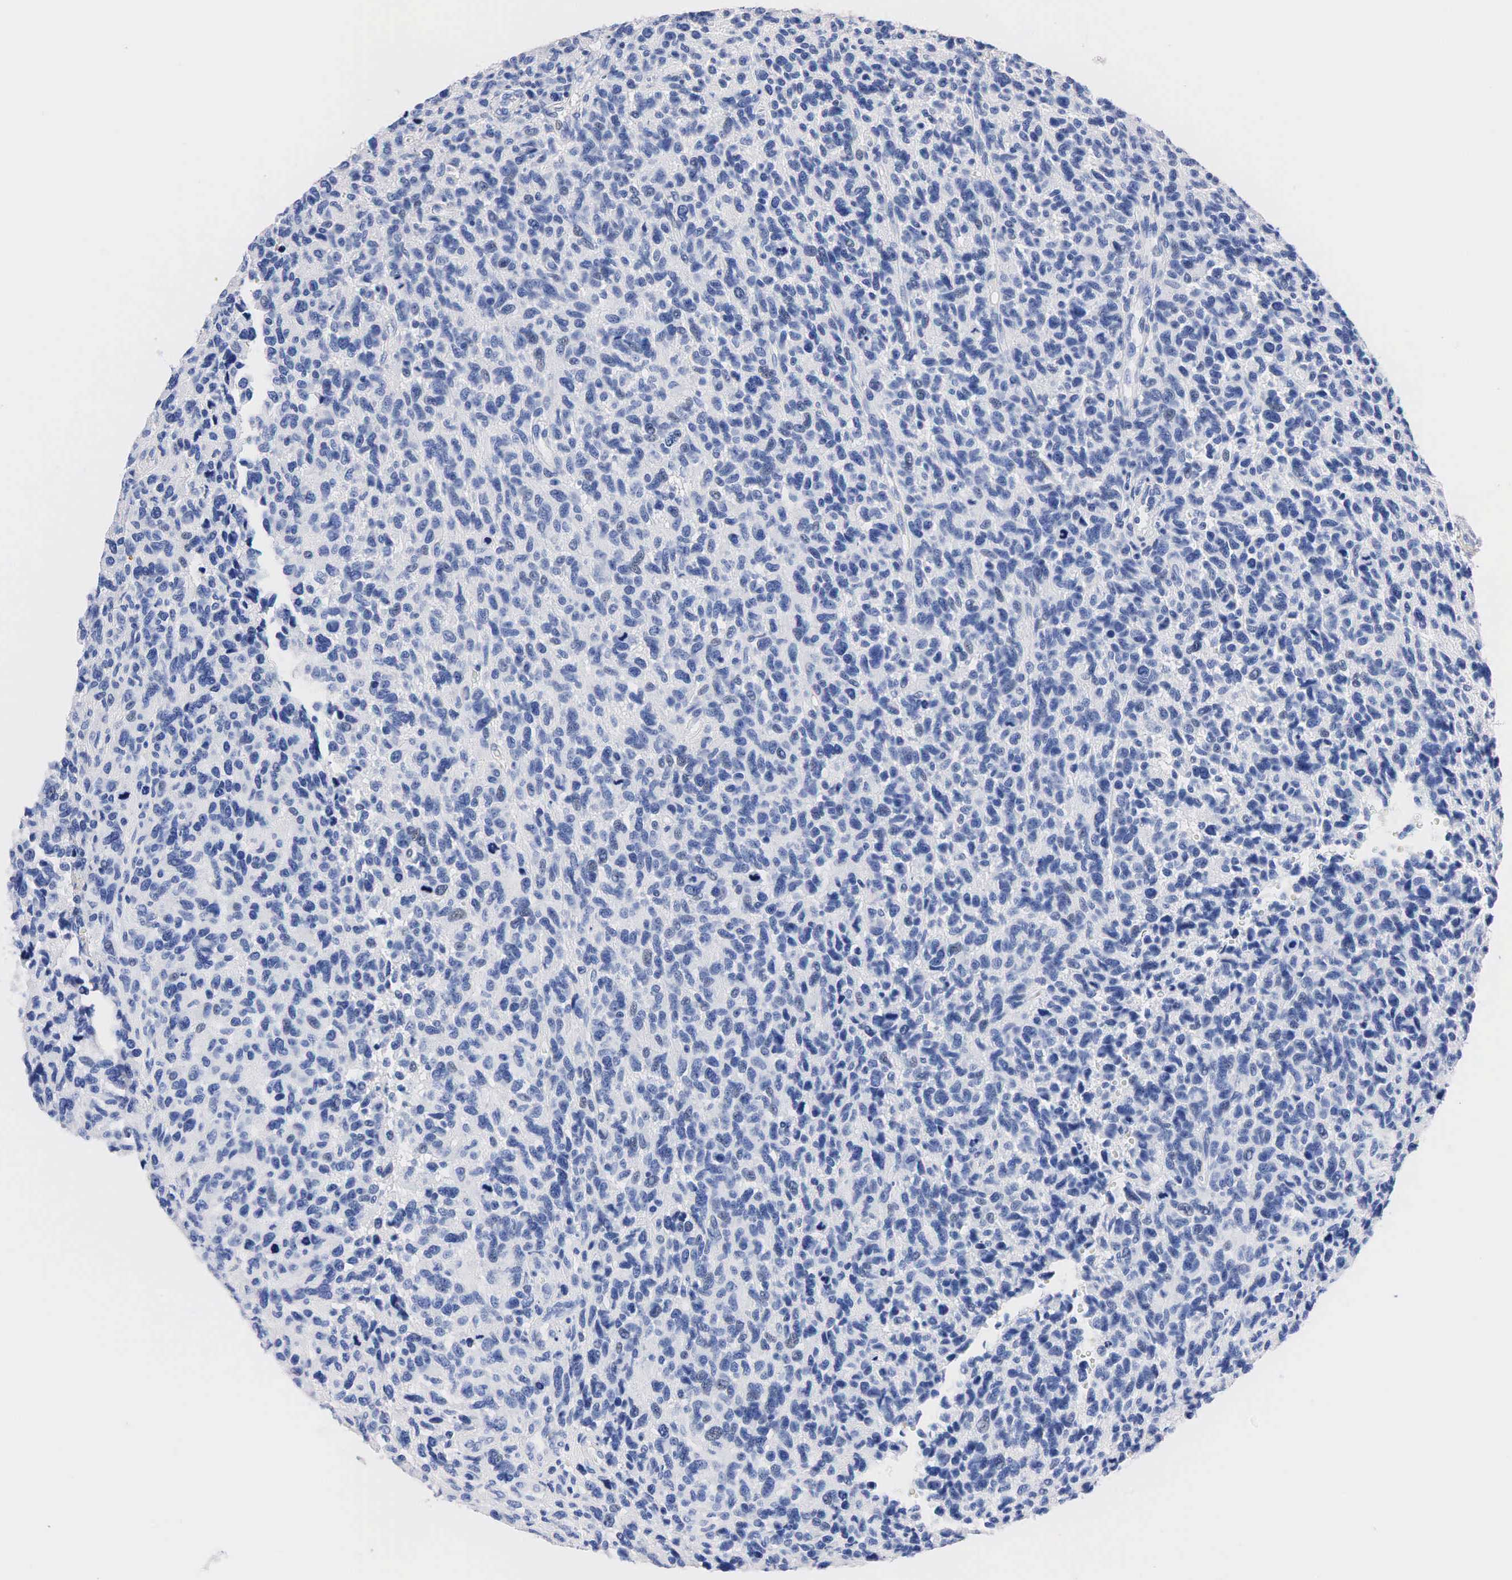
{"staining": {"intensity": "negative", "quantity": "none", "location": "none"}, "tissue": "glioma", "cell_type": "Tumor cells", "image_type": "cancer", "snomed": [{"axis": "morphology", "description": "Glioma, malignant, High grade"}, {"axis": "topography", "description": "Brain"}], "caption": "The histopathology image shows no significant expression in tumor cells of glioma.", "gene": "SST", "patient": {"sex": "male", "age": 77}}